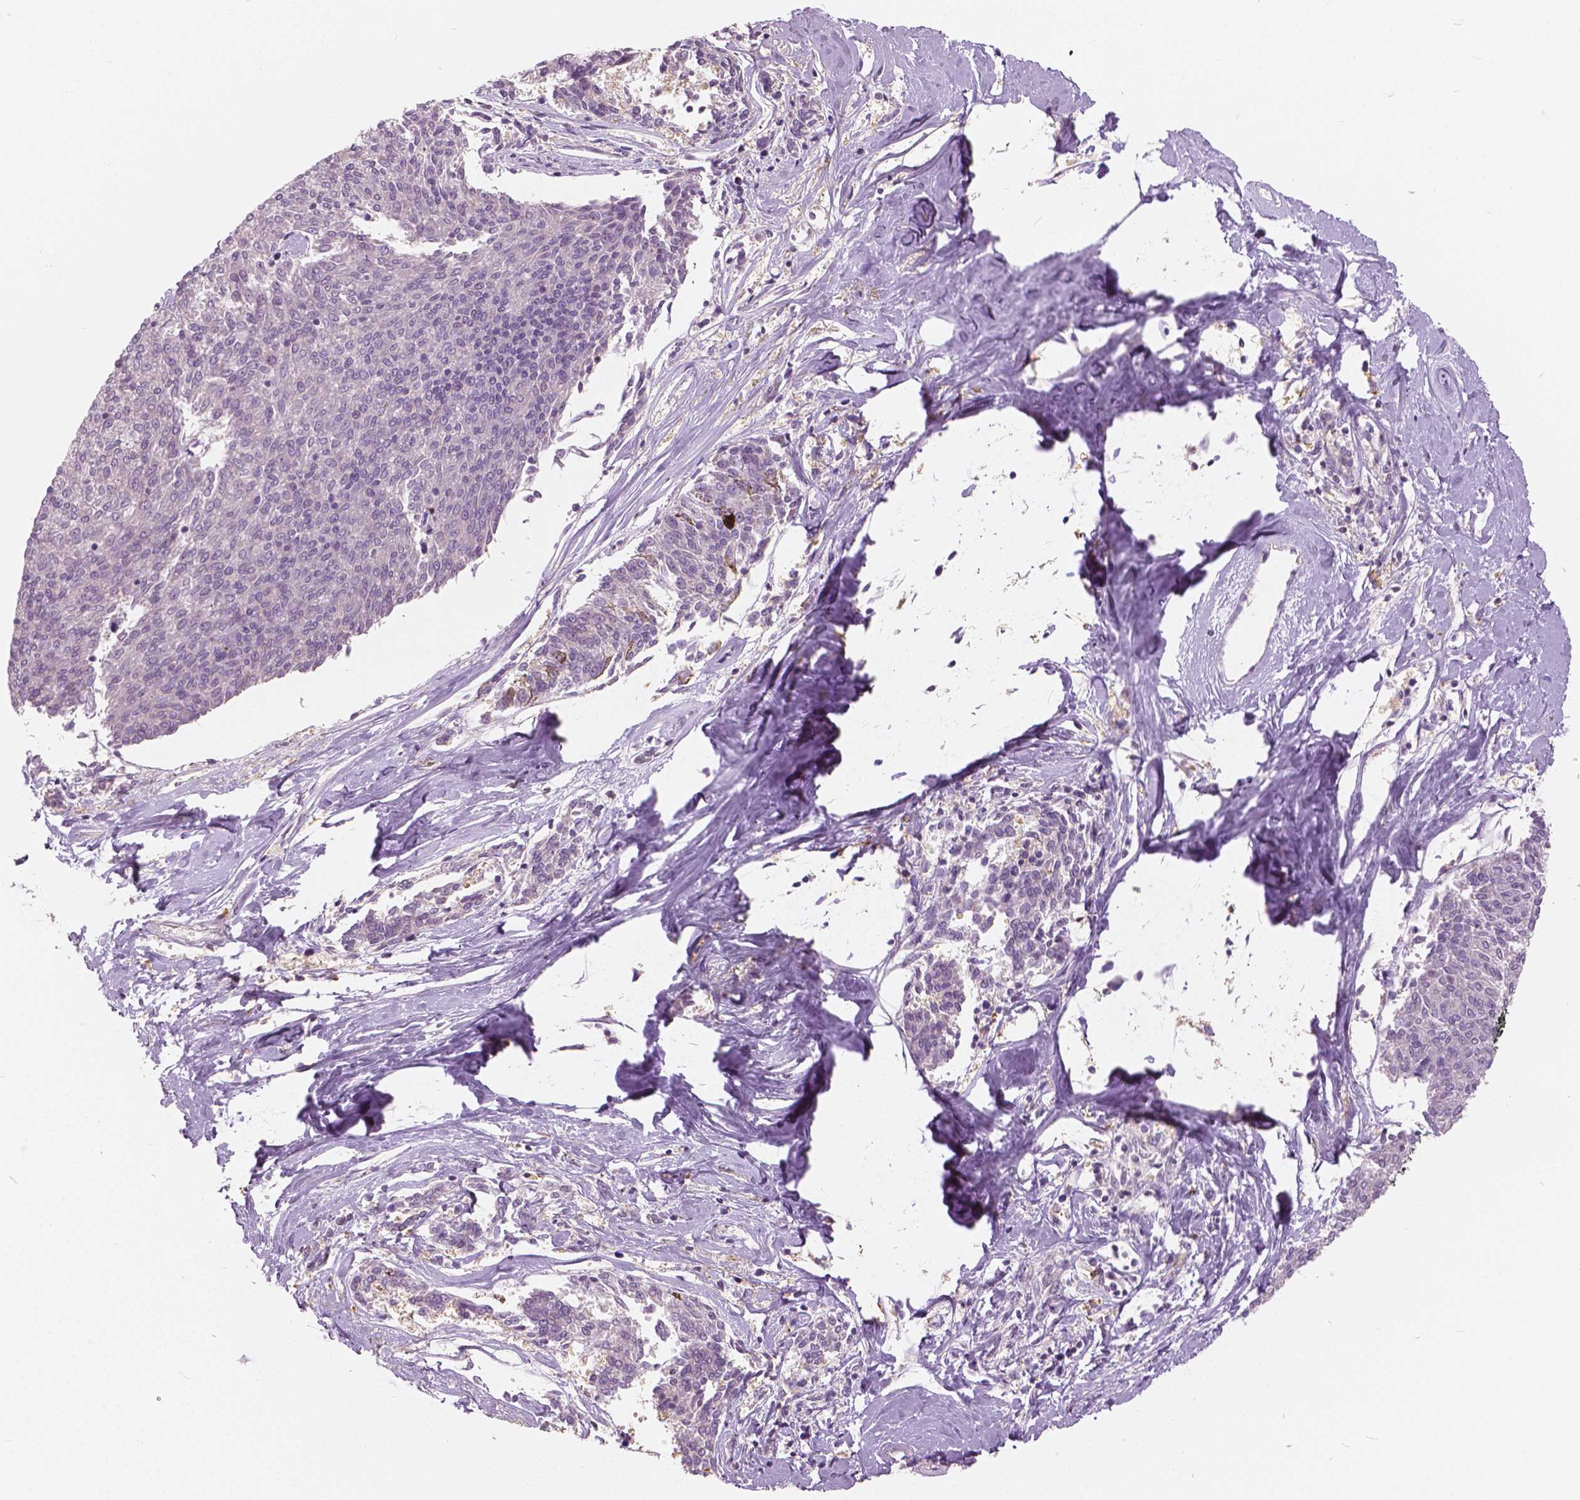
{"staining": {"intensity": "negative", "quantity": "none", "location": "none"}, "tissue": "melanoma", "cell_type": "Tumor cells", "image_type": "cancer", "snomed": [{"axis": "morphology", "description": "Malignant melanoma, NOS"}, {"axis": "topography", "description": "Skin"}], "caption": "IHC photomicrograph of neoplastic tissue: melanoma stained with DAB (3,3'-diaminobenzidine) displays no significant protein staining in tumor cells.", "gene": "GALM", "patient": {"sex": "female", "age": 72}}